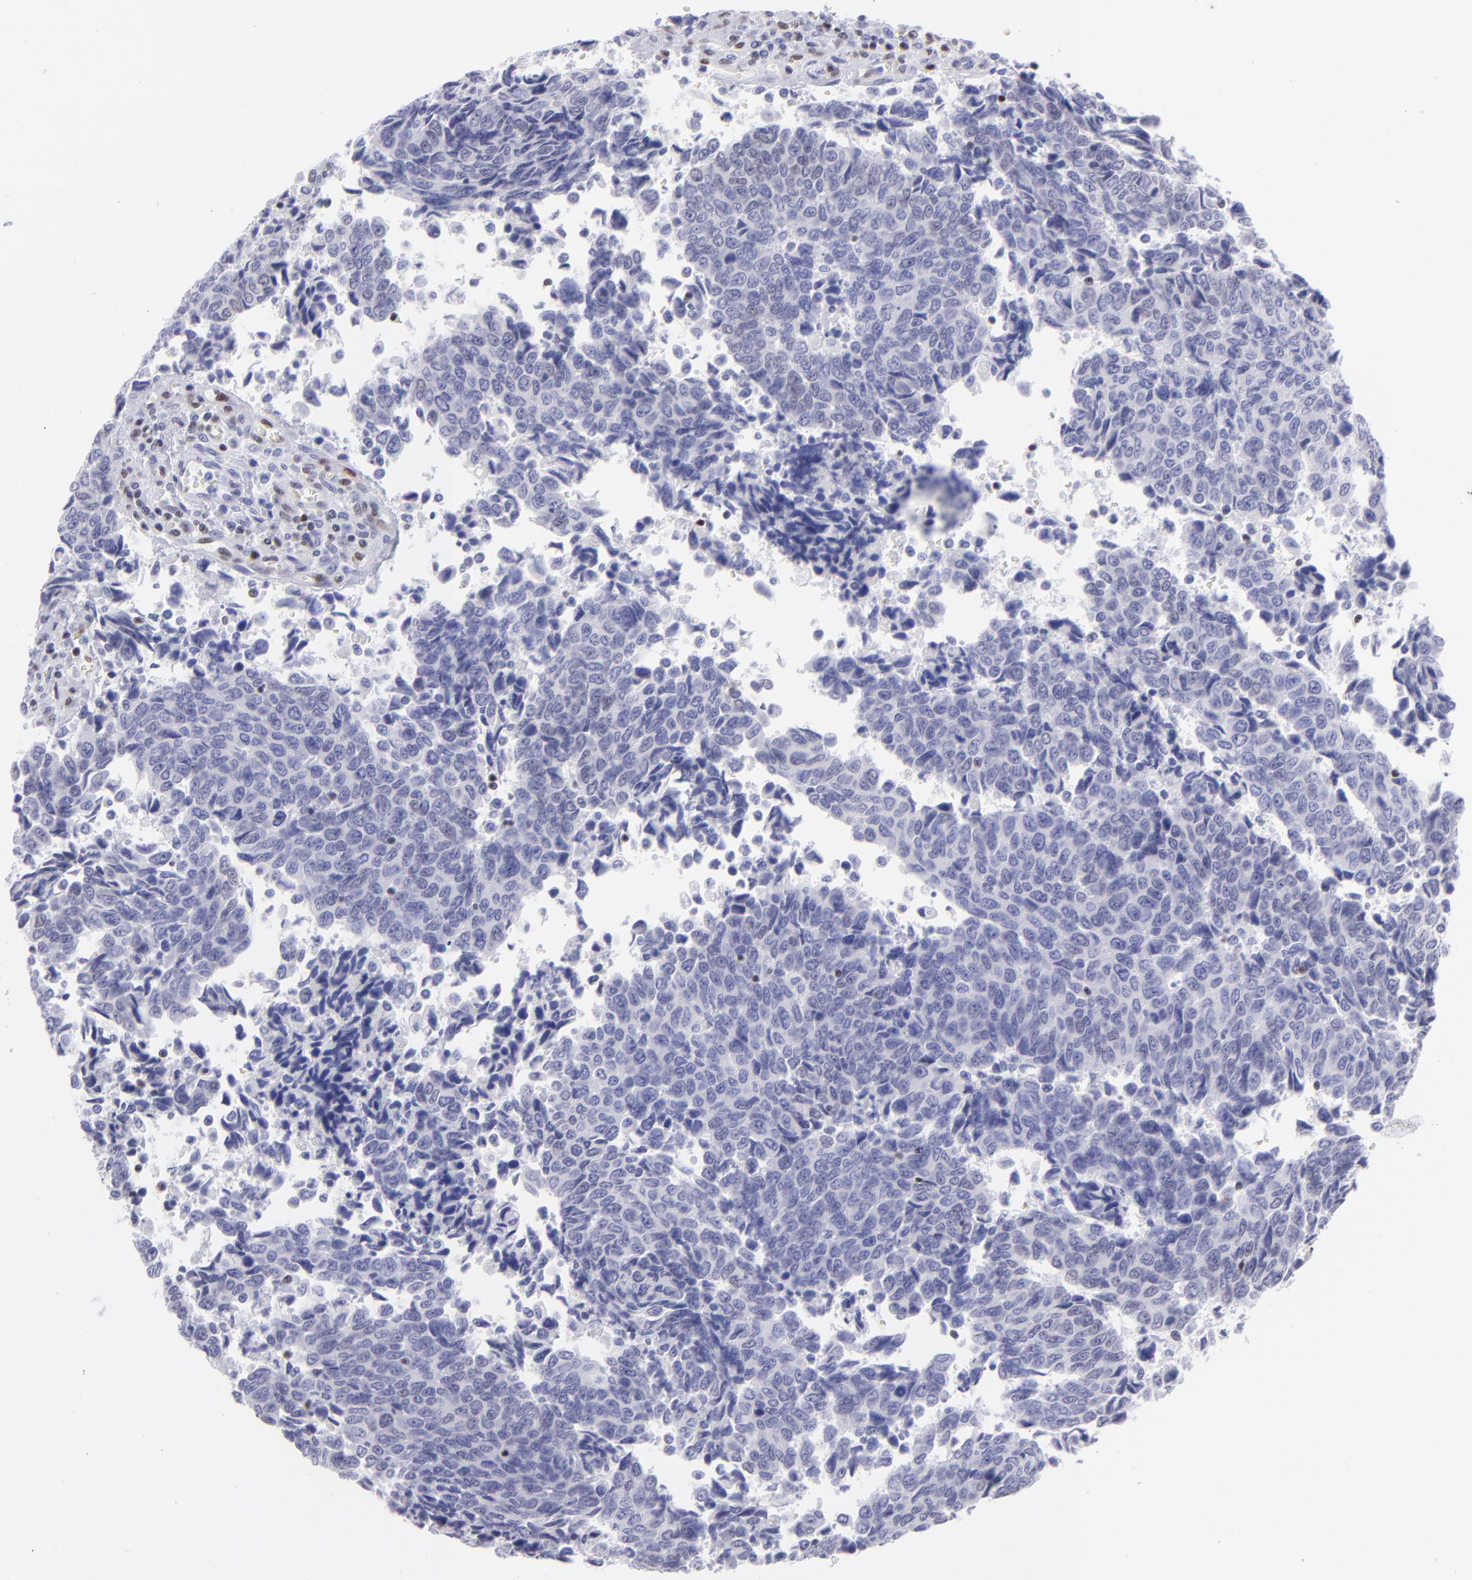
{"staining": {"intensity": "negative", "quantity": "none", "location": "none"}, "tissue": "urothelial cancer", "cell_type": "Tumor cells", "image_type": "cancer", "snomed": [{"axis": "morphology", "description": "Urothelial carcinoma, High grade"}, {"axis": "topography", "description": "Urinary bladder"}], "caption": "Tumor cells show no significant protein staining in urothelial cancer.", "gene": "ETS1", "patient": {"sex": "male", "age": 86}}